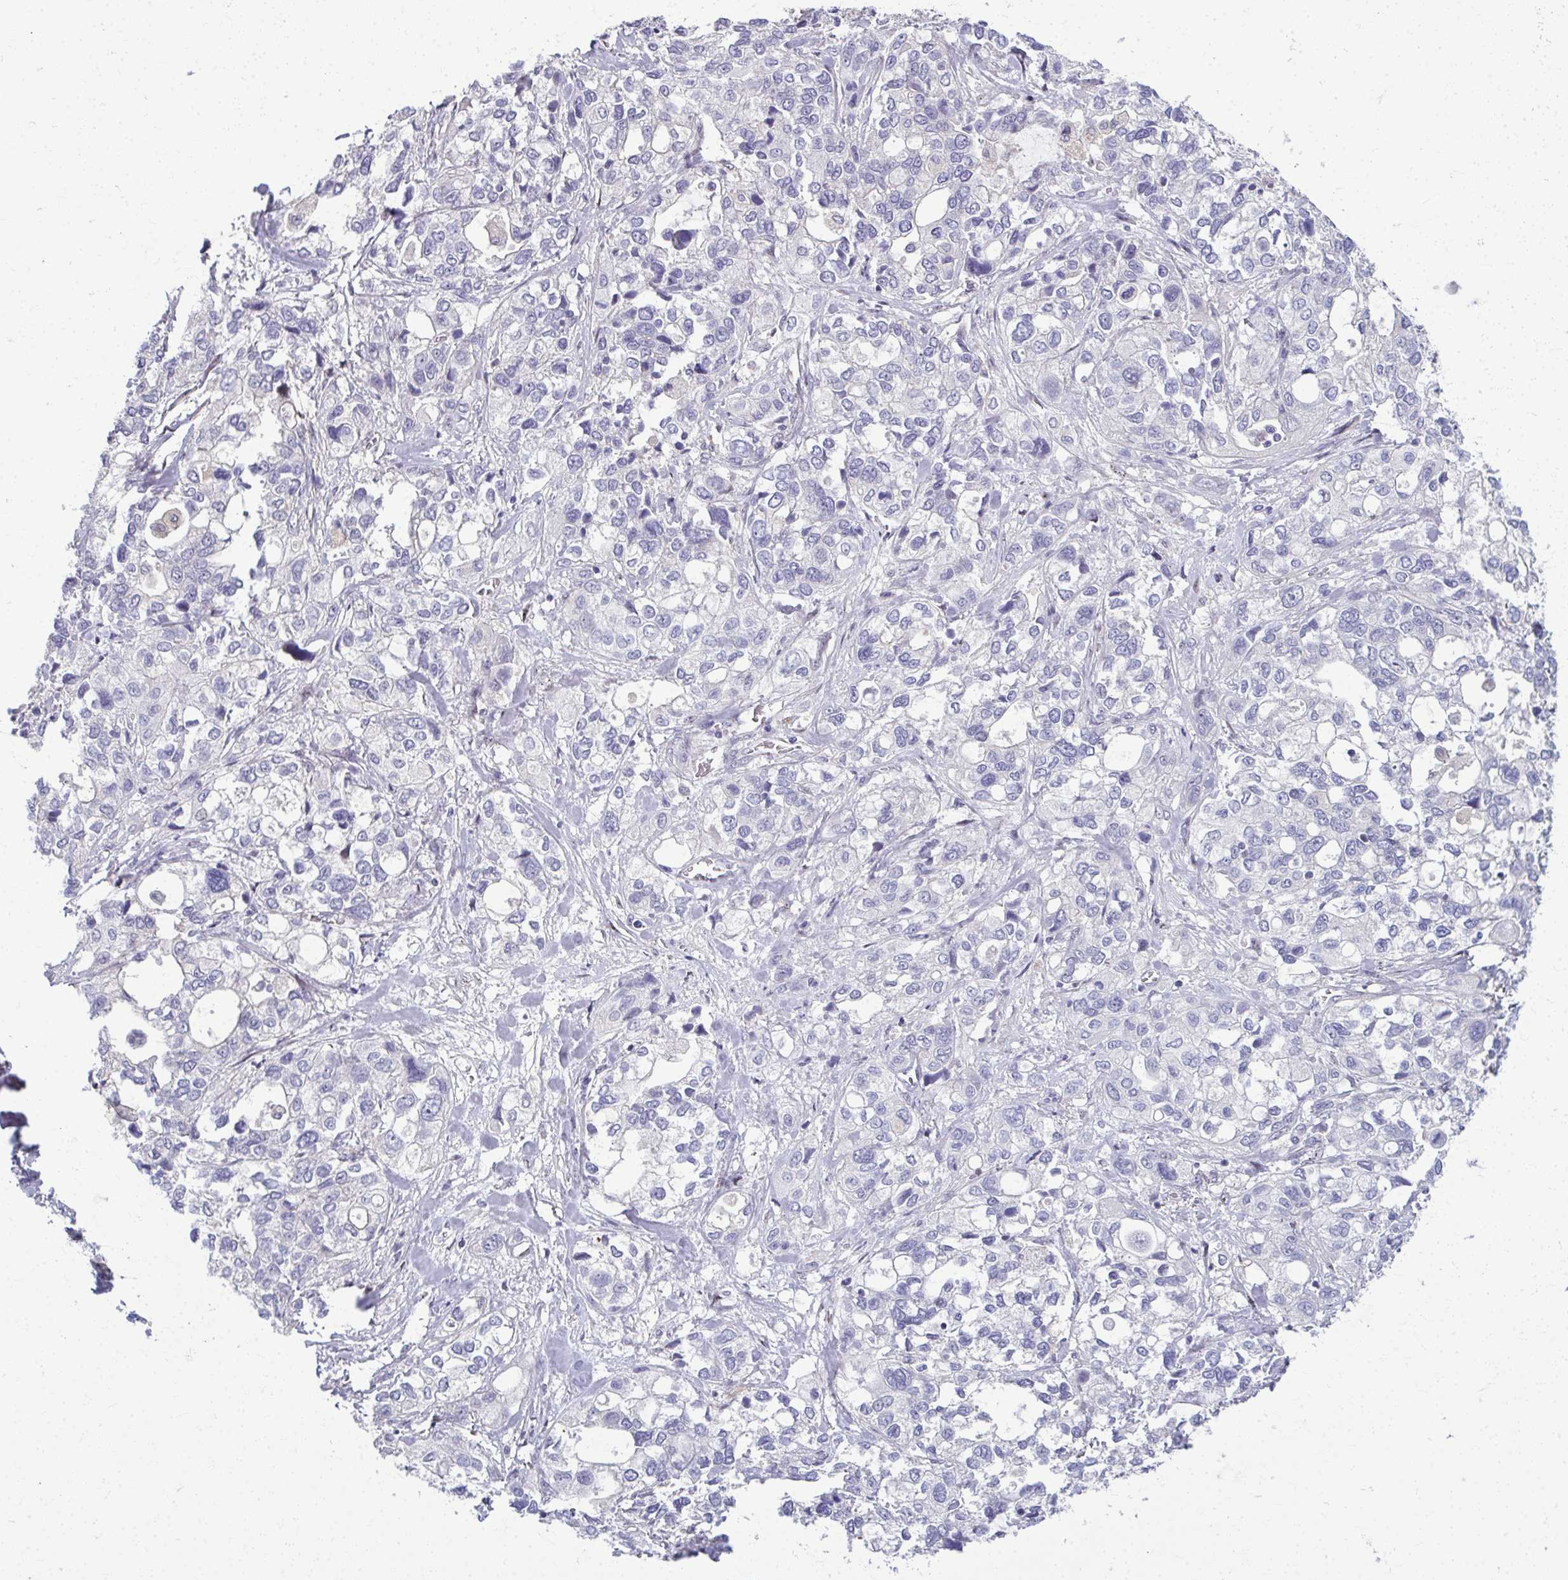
{"staining": {"intensity": "negative", "quantity": "none", "location": "none"}, "tissue": "stomach cancer", "cell_type": "Tumor cells", "image_type": "cancer", "snomed": [{"axis": "morphology", "description": "Adenocarcinoma, NOS"}, {"axis": "topography", "description": "Stomach, upper"}], "caption": "This is an IHC photomicrograph of stomach adenocarcinoma. There is no positivity in tumor cells.", "gene": "ODF1", "patient": {"sex": "female", "age": 81}}